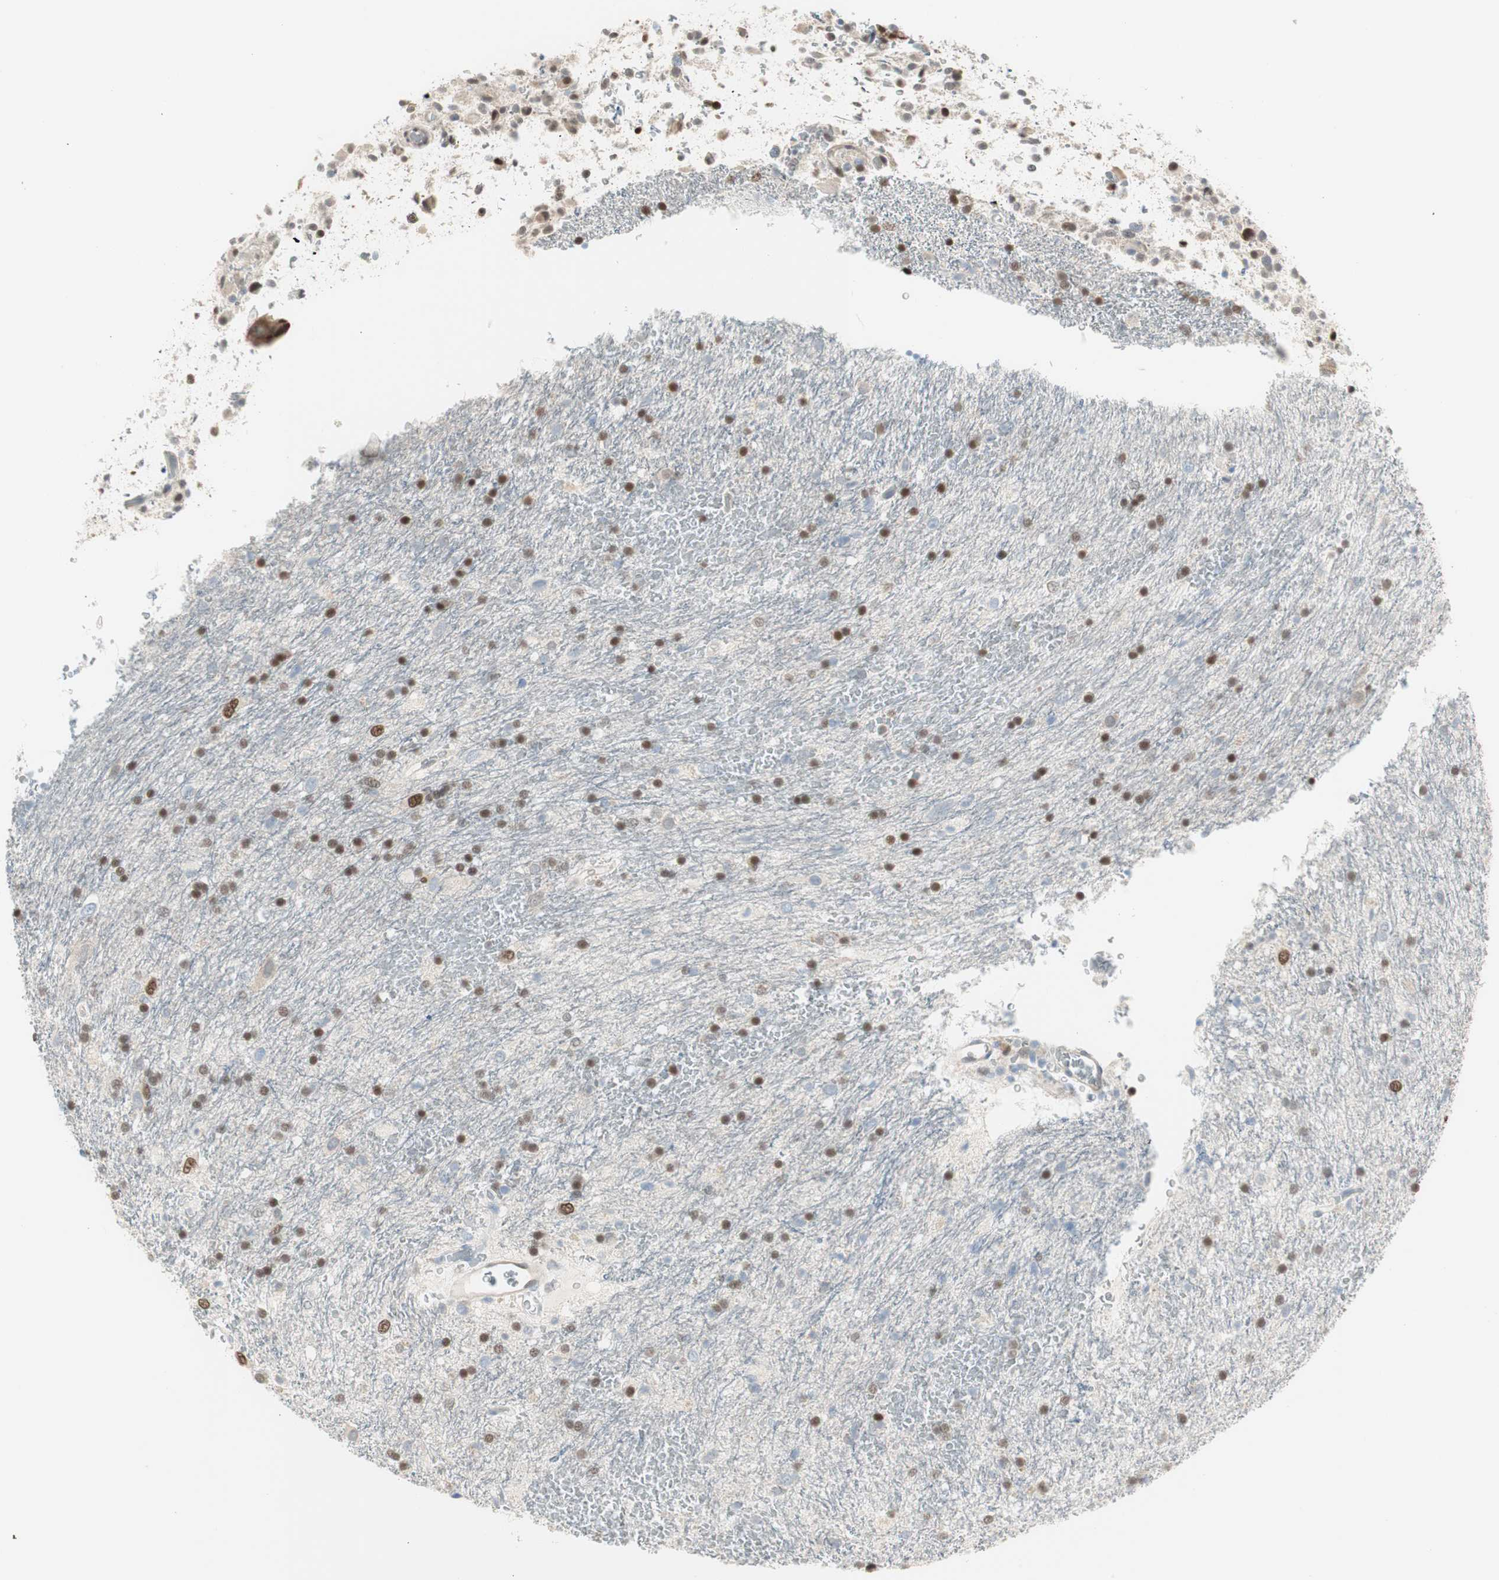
{"staining": {"intensity": "strong", "quantity": ">75%", "location": "nuclear"}, "tissue": "glioma", "cell_type": "Tumor cells", "image_type": "cancer", "snomed": [{"axis": "morphology", "description": "Glioma, malignant, Low grade"}, {"axis": "topography", "description": "Brain"}], "caption": "This photomicrograph exhibits IHC staining of malignant low-grade glioma, with high strong nuclear positivity in about >75% of tumor cells.", "gene": "LONP2", "patient": {"sex": "male", "age": 77}}